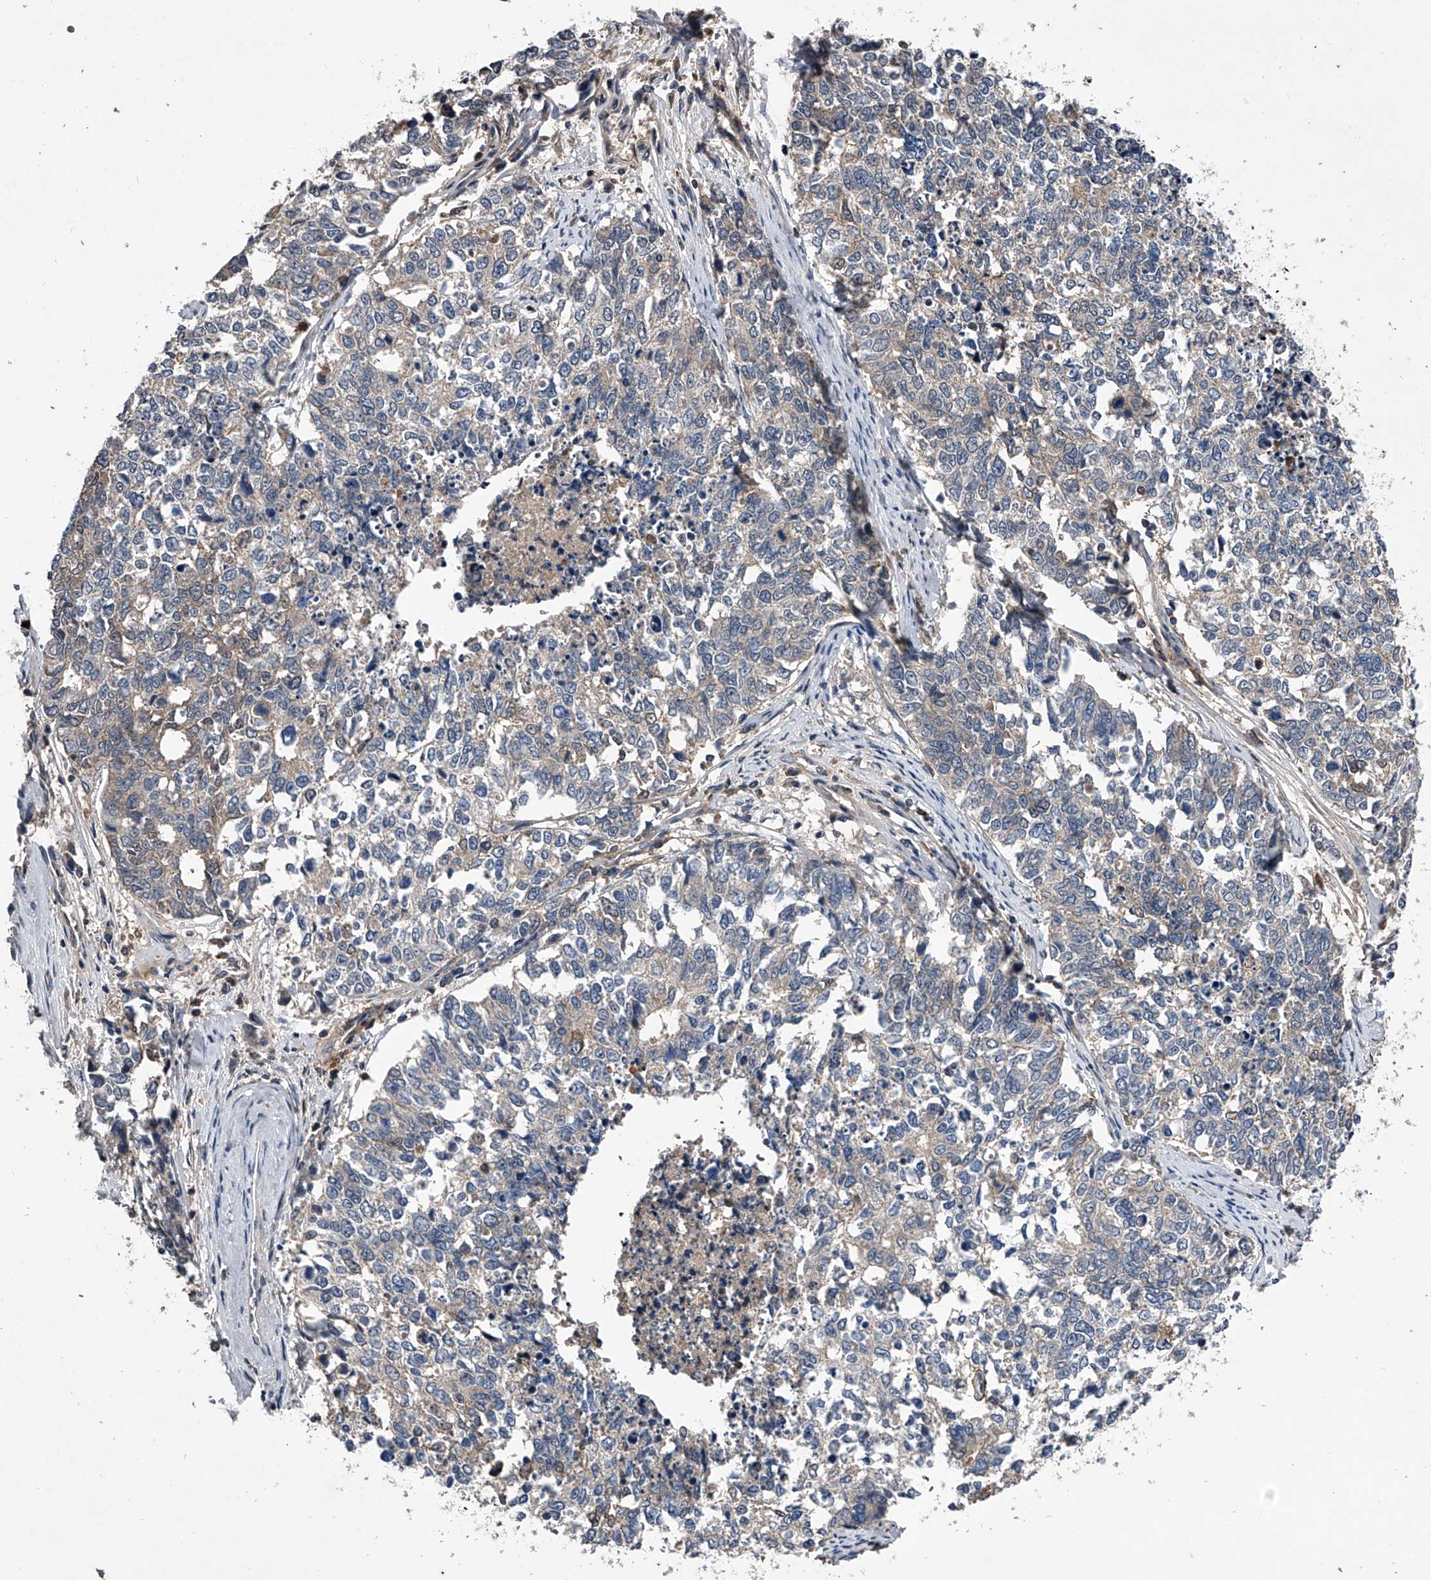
{"staining": {"intensity": "negative", "quantity": "none", "location": "none"}, "tissue": "cervical cancer", "cell_type": "Tumor cells", "image_type": "cancer", "snomed": [{"axis": "morphology", "description": "Squamous cell carcinoma, NOS"}, {"axis": "topography", "description": "Cervix"}], "caption": "Immunohistochemistry (IHC) micrograph of neoplastic tissue: cervical cancer (squamous cell carcinoma) stained with DAB shows no significant protein staining in tumor cells. (Brightfield microscopy of DAB immunohistochemistry (IHC) at high magnification).", "gene": "ZNF30", "patient": {"sex": "female", "age": 63}}